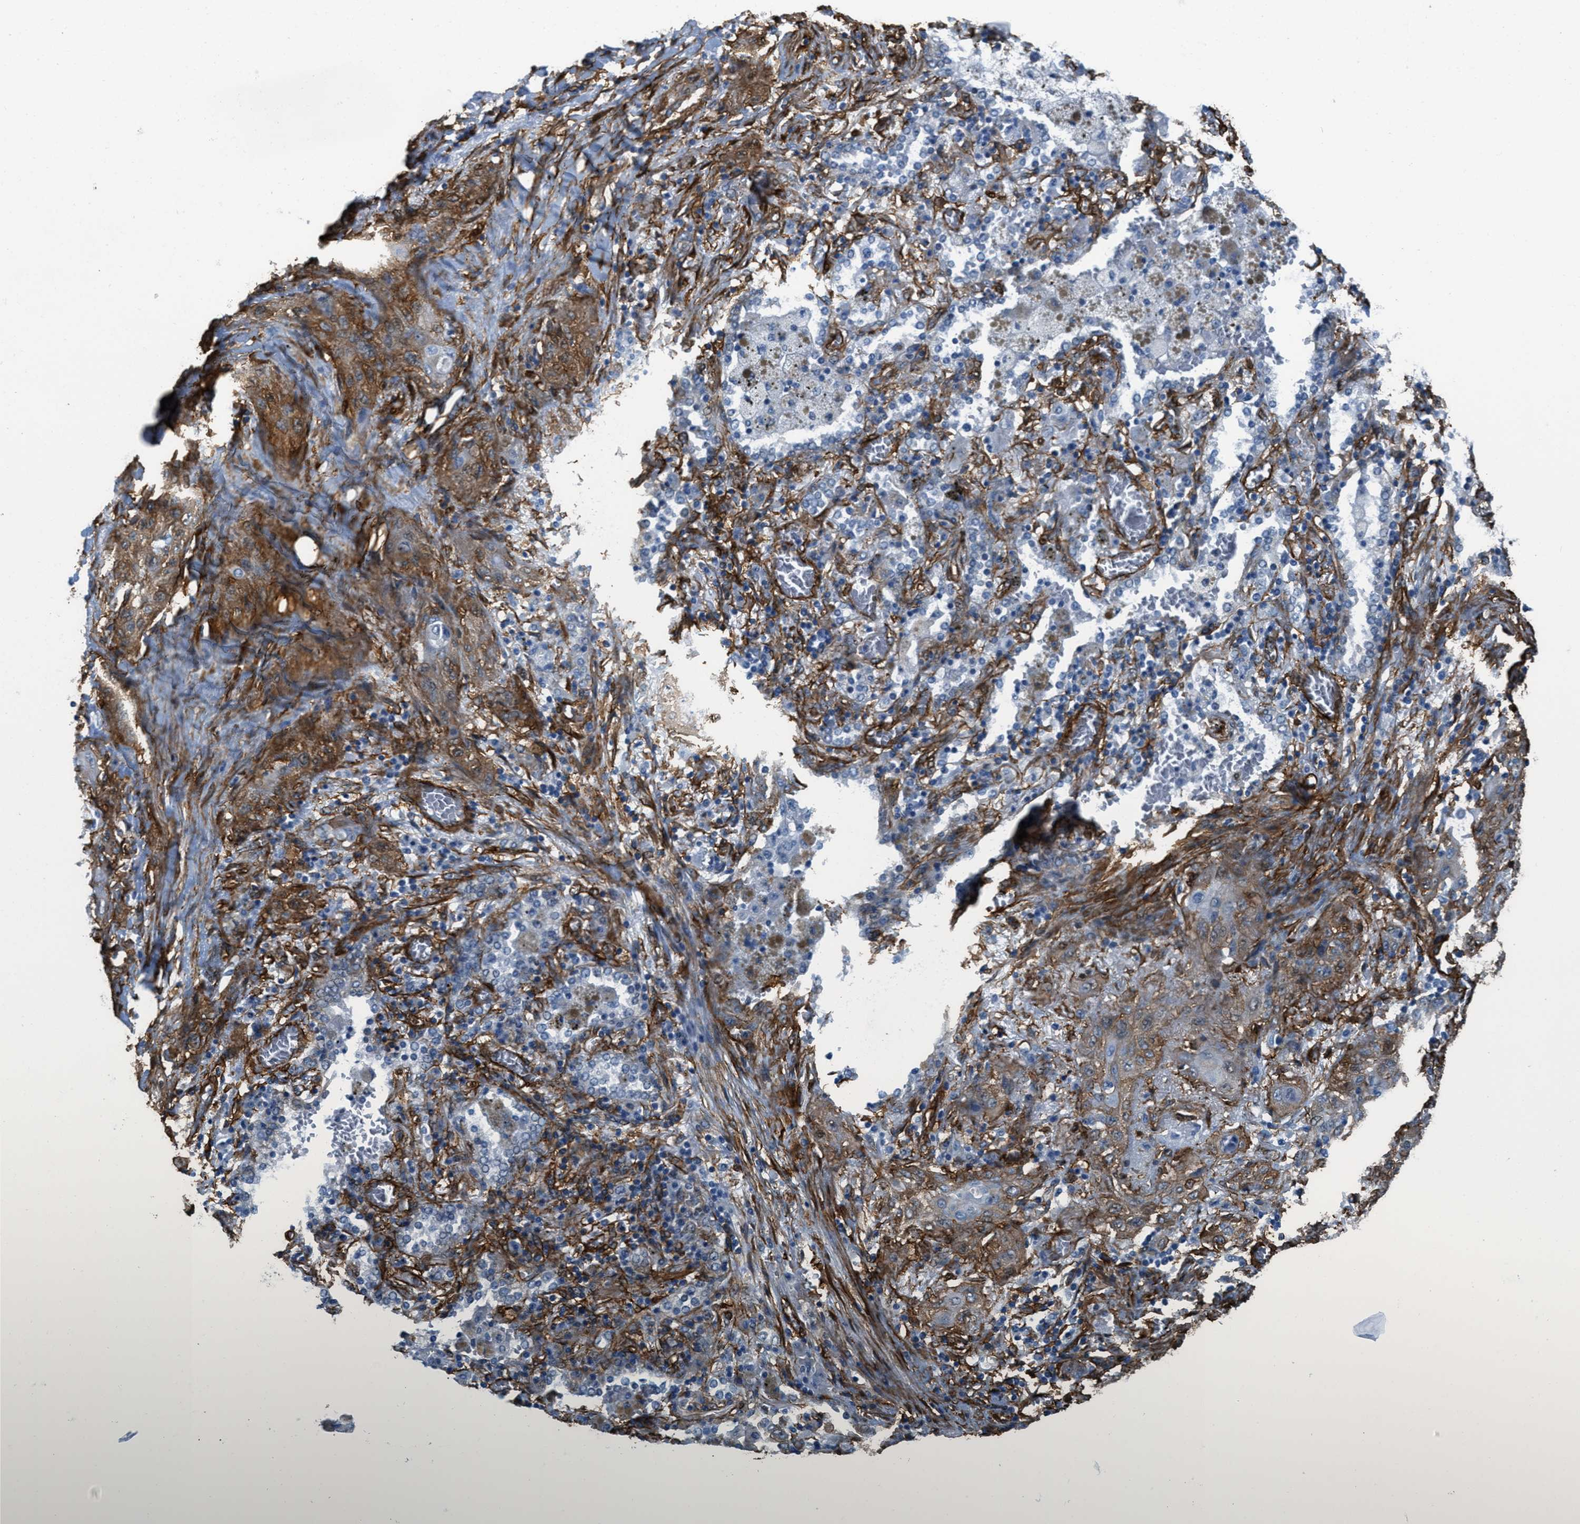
{"staining": {"intensity": "moderate", "quantity": ">75%", "location": "cytoplasmic/membranous"}, "tissue": "lung cancer", "cell_type": "Tumor cells", "image_type": "cancer", "snomed": [{"axis": "morphology", "description": "Squamous cell carcinoma, NOS"}, {"axis": "topography", "description": "Lung"}], "caption": "DAB immunohistochemical staining of lung cancer (squamous cell carcinoma) displays moderate cytoplasmic/membranous protein positivity in about >75% of tumor cells. Ihc stains the protein in brown and the nuclei are stained blue.", "gene": "CALD1", "patient": {"sex": "female", "age": 47}}